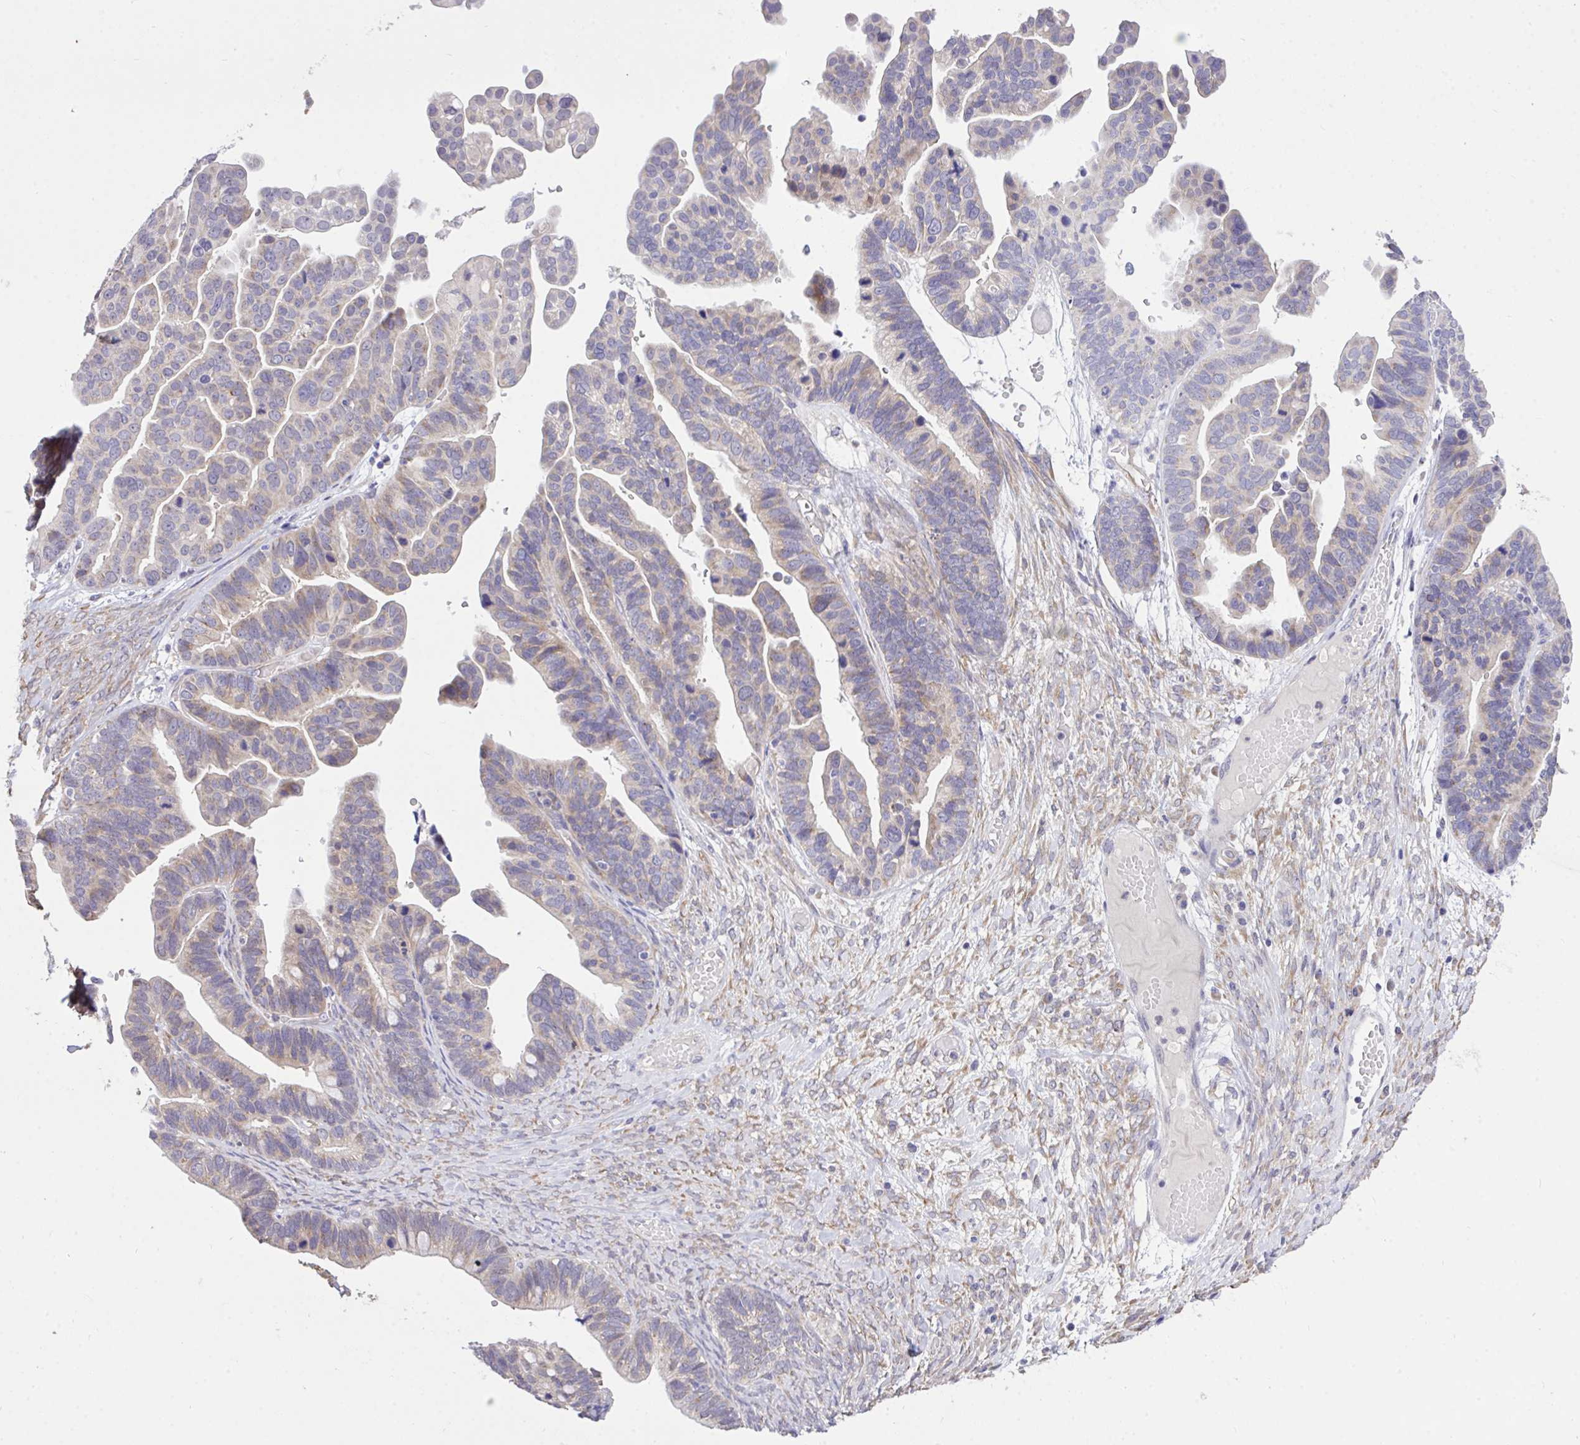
{"staining": {"intensity": "moderate", "quantity": "25%-75%", "location": "cytoplasmic/membranous"}, "tissue": "ovarian cancer", "cell_type": "Tumor cells", "image_type": "cancer", "snomed": [{"axis": "morphology", "description": "Cystadenocarcinoma, serous, NOS"}, {"axis": "topography", "description": "Ovary"}], "caption": "Ovarian serous cystadenocarcinoma was stained to show a protein in brown. There is medium levels of moderate cytoplasmic/membranous staining in approximately 25%-75% of tumor cells.", "gene": "MPC2", "patient": {"sex": "female", "age": 56}}